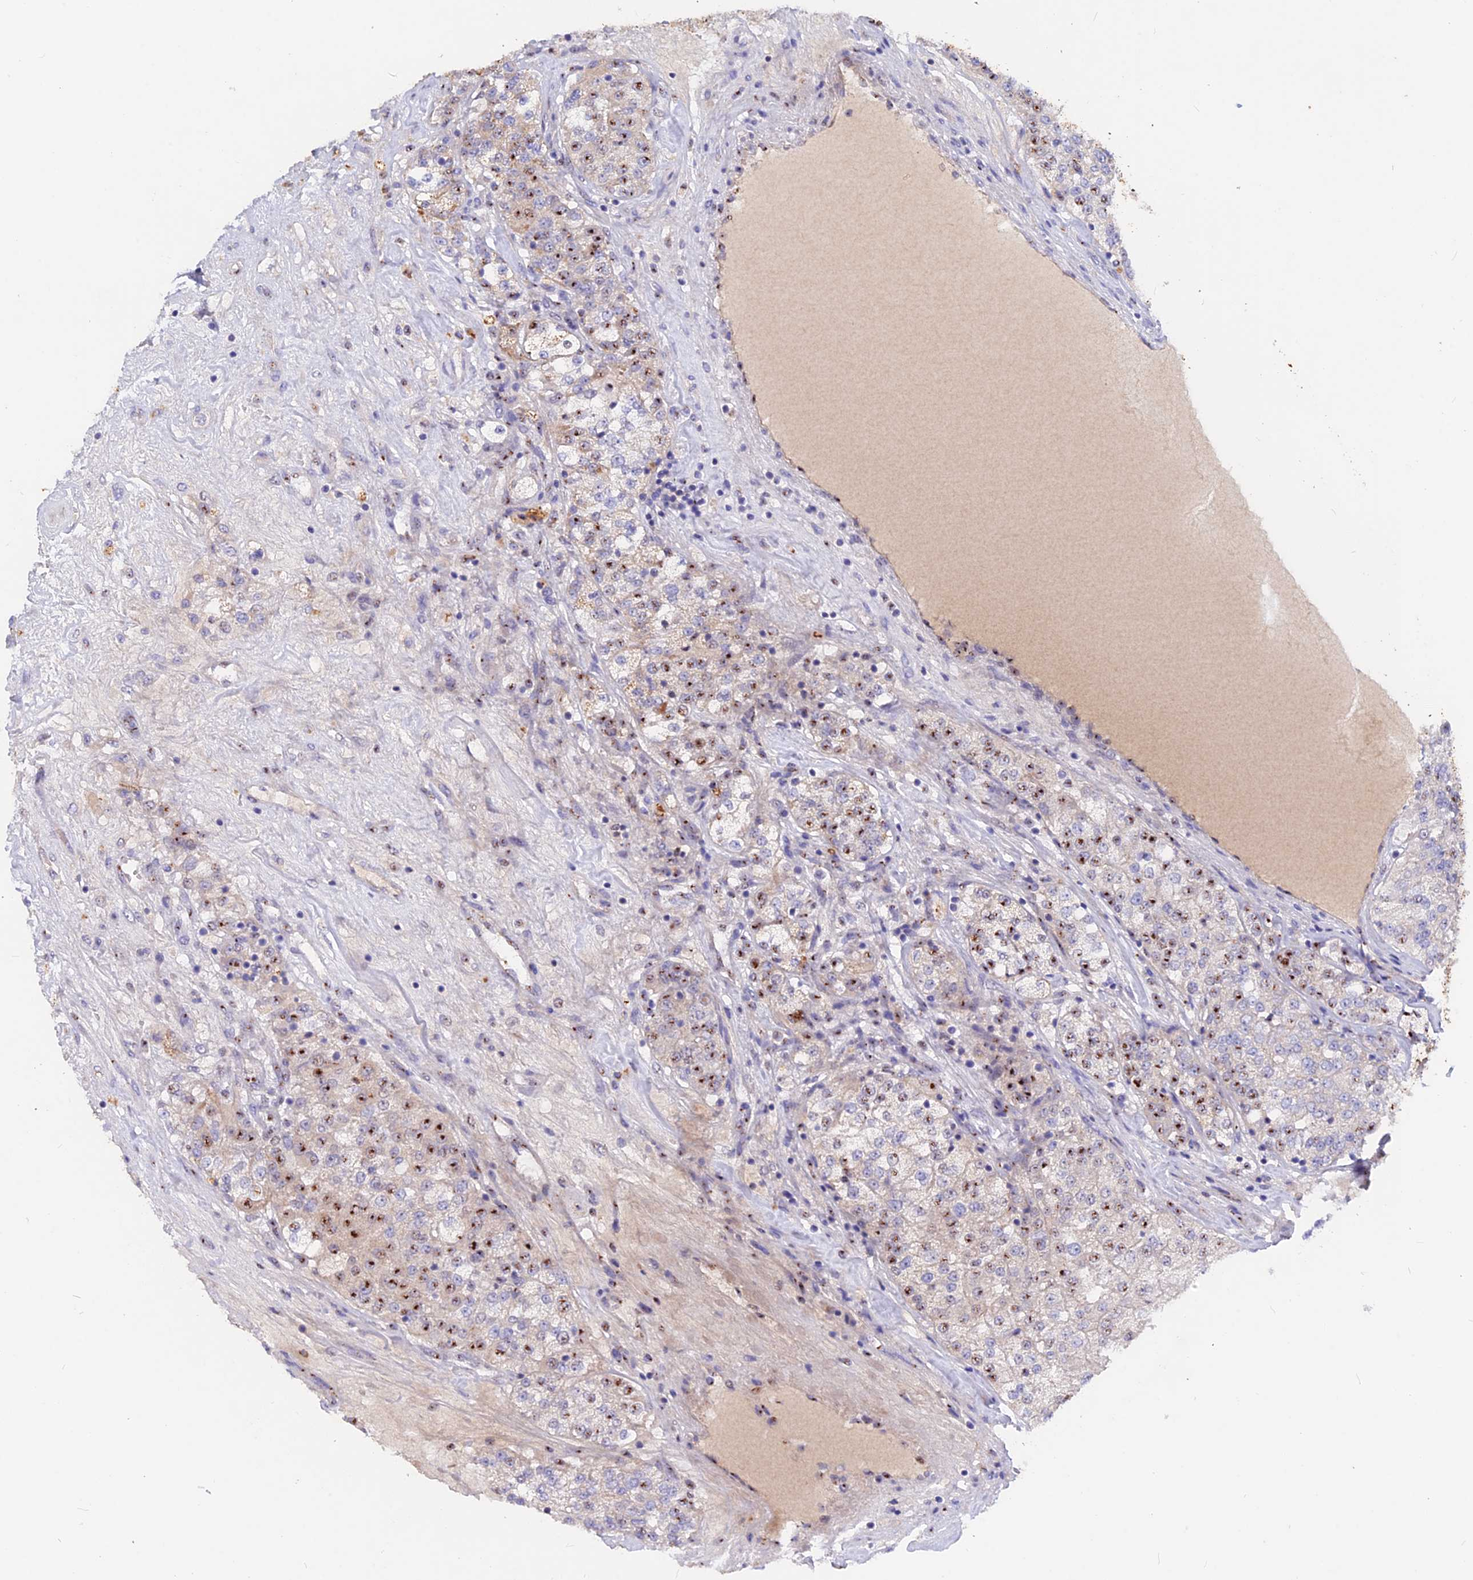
{"staining": {"intensity": "moderate", "quantity": "25%-75%", "location": "nuclear"}, "tissue": "renal cancer", "cell_type": "Tumor cells", "image_type": "cancer", "snomed": [{"axis": "morphology", "description": "Adenocarcinoma, NOS"}, {"axis": "topography", "description": "Kidney"}], "caption": "Tumor cells exhibit medium levels of moderate nuclear expression in approximately 25%-75% of cells in renal cancer.", "gene": "GK5", "patient": {"sex": "female", "age": 63}}